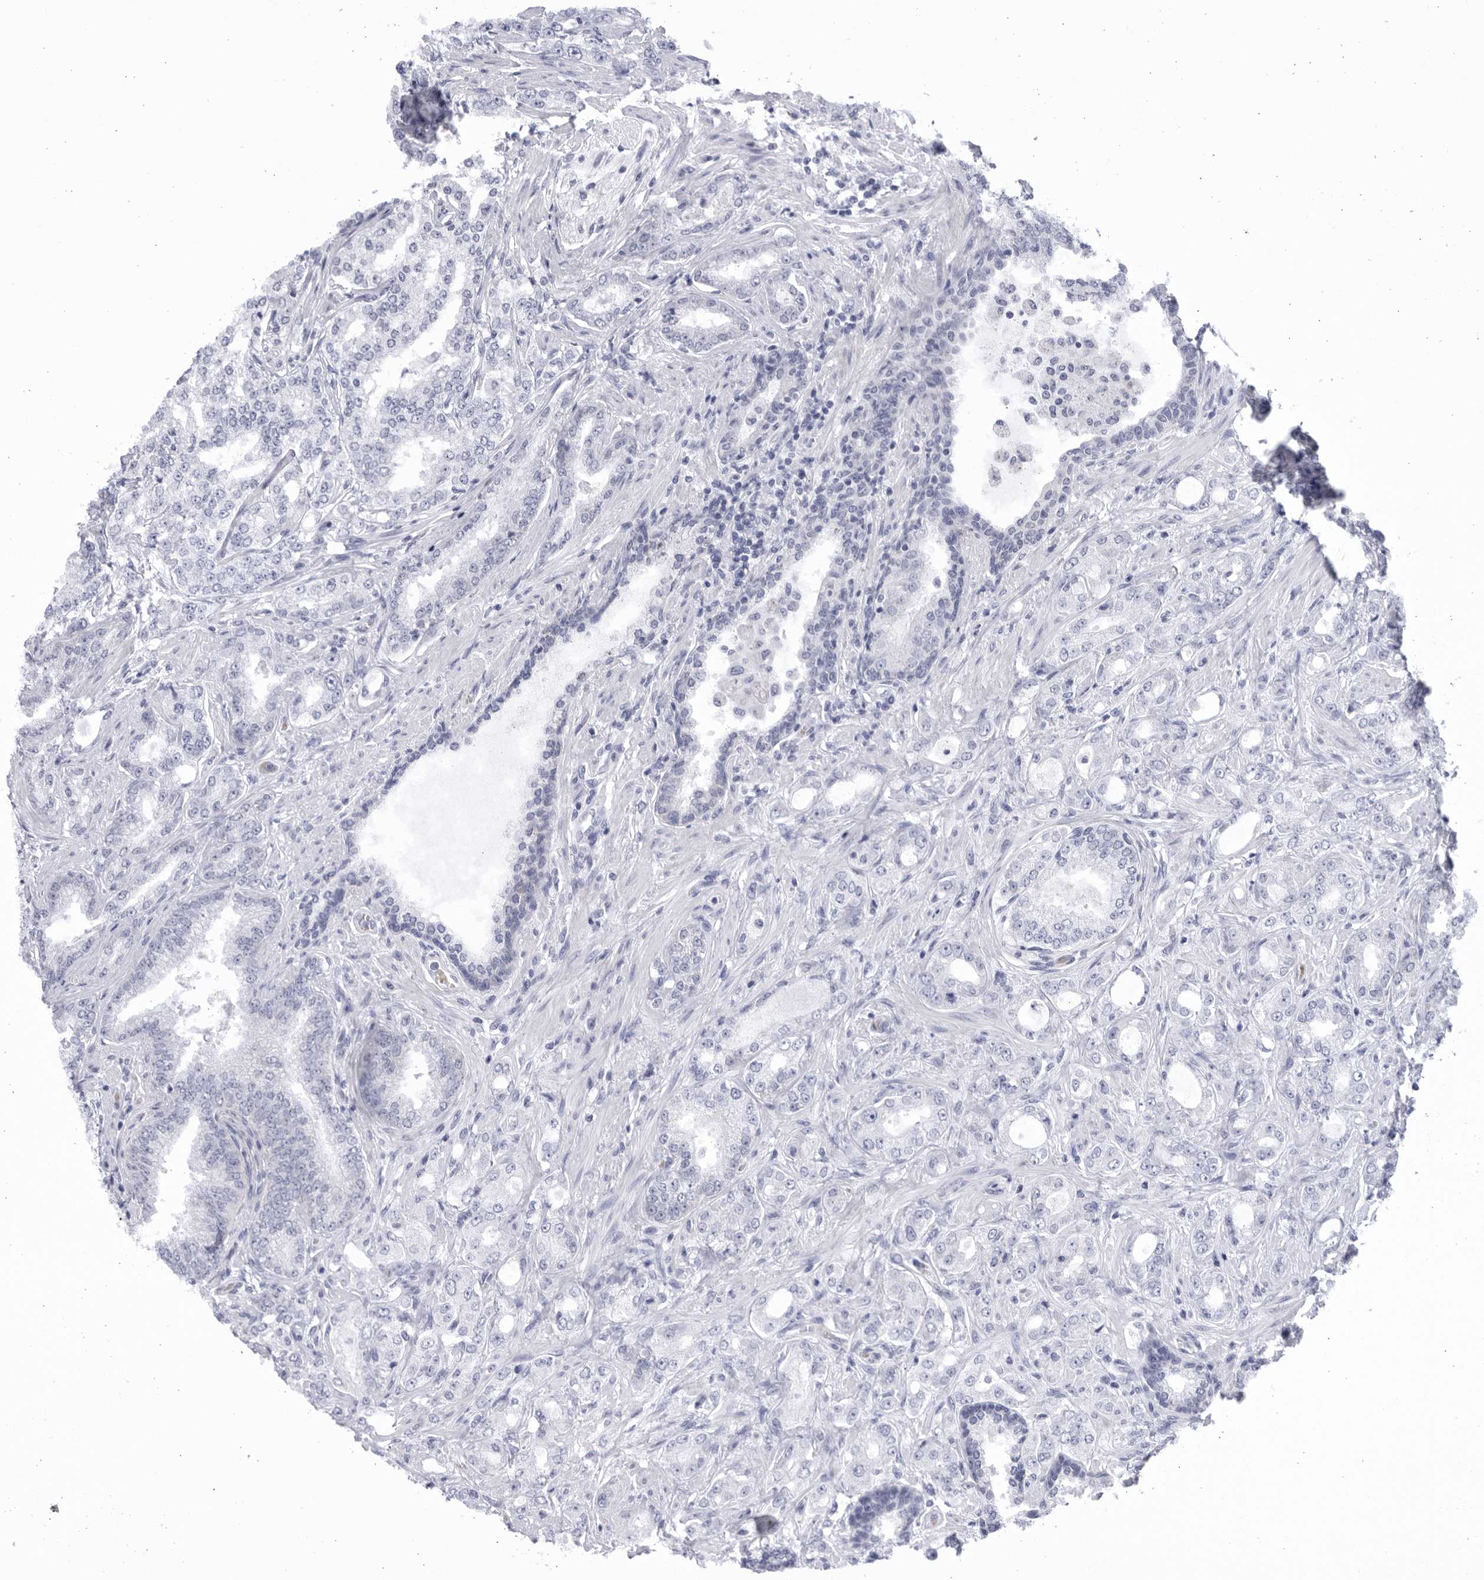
{"staining": {"intensity": "negative", "quantity": "none", "location": "none"}, "tissue": "prostate cancer", "cell_type": "Tumor cells", "image_type": "cancer", "snomed": [{"axis": "morphology", "description": "Normal tissue, NOS"}, {"axis": "morphology", "description": "Adenocarcinoma, High grade"}, {"axis": "topography", "description": "Prostate"}], "caption": "Immunohistochemistry photomicrograph of prostate cancer (adenocarcinoma (high-grade)) stained for a protein (brown), which shows no positivity in tumor cells.", "gene": "CCDC181", "patient": {"sex": "male", "age": 83}}